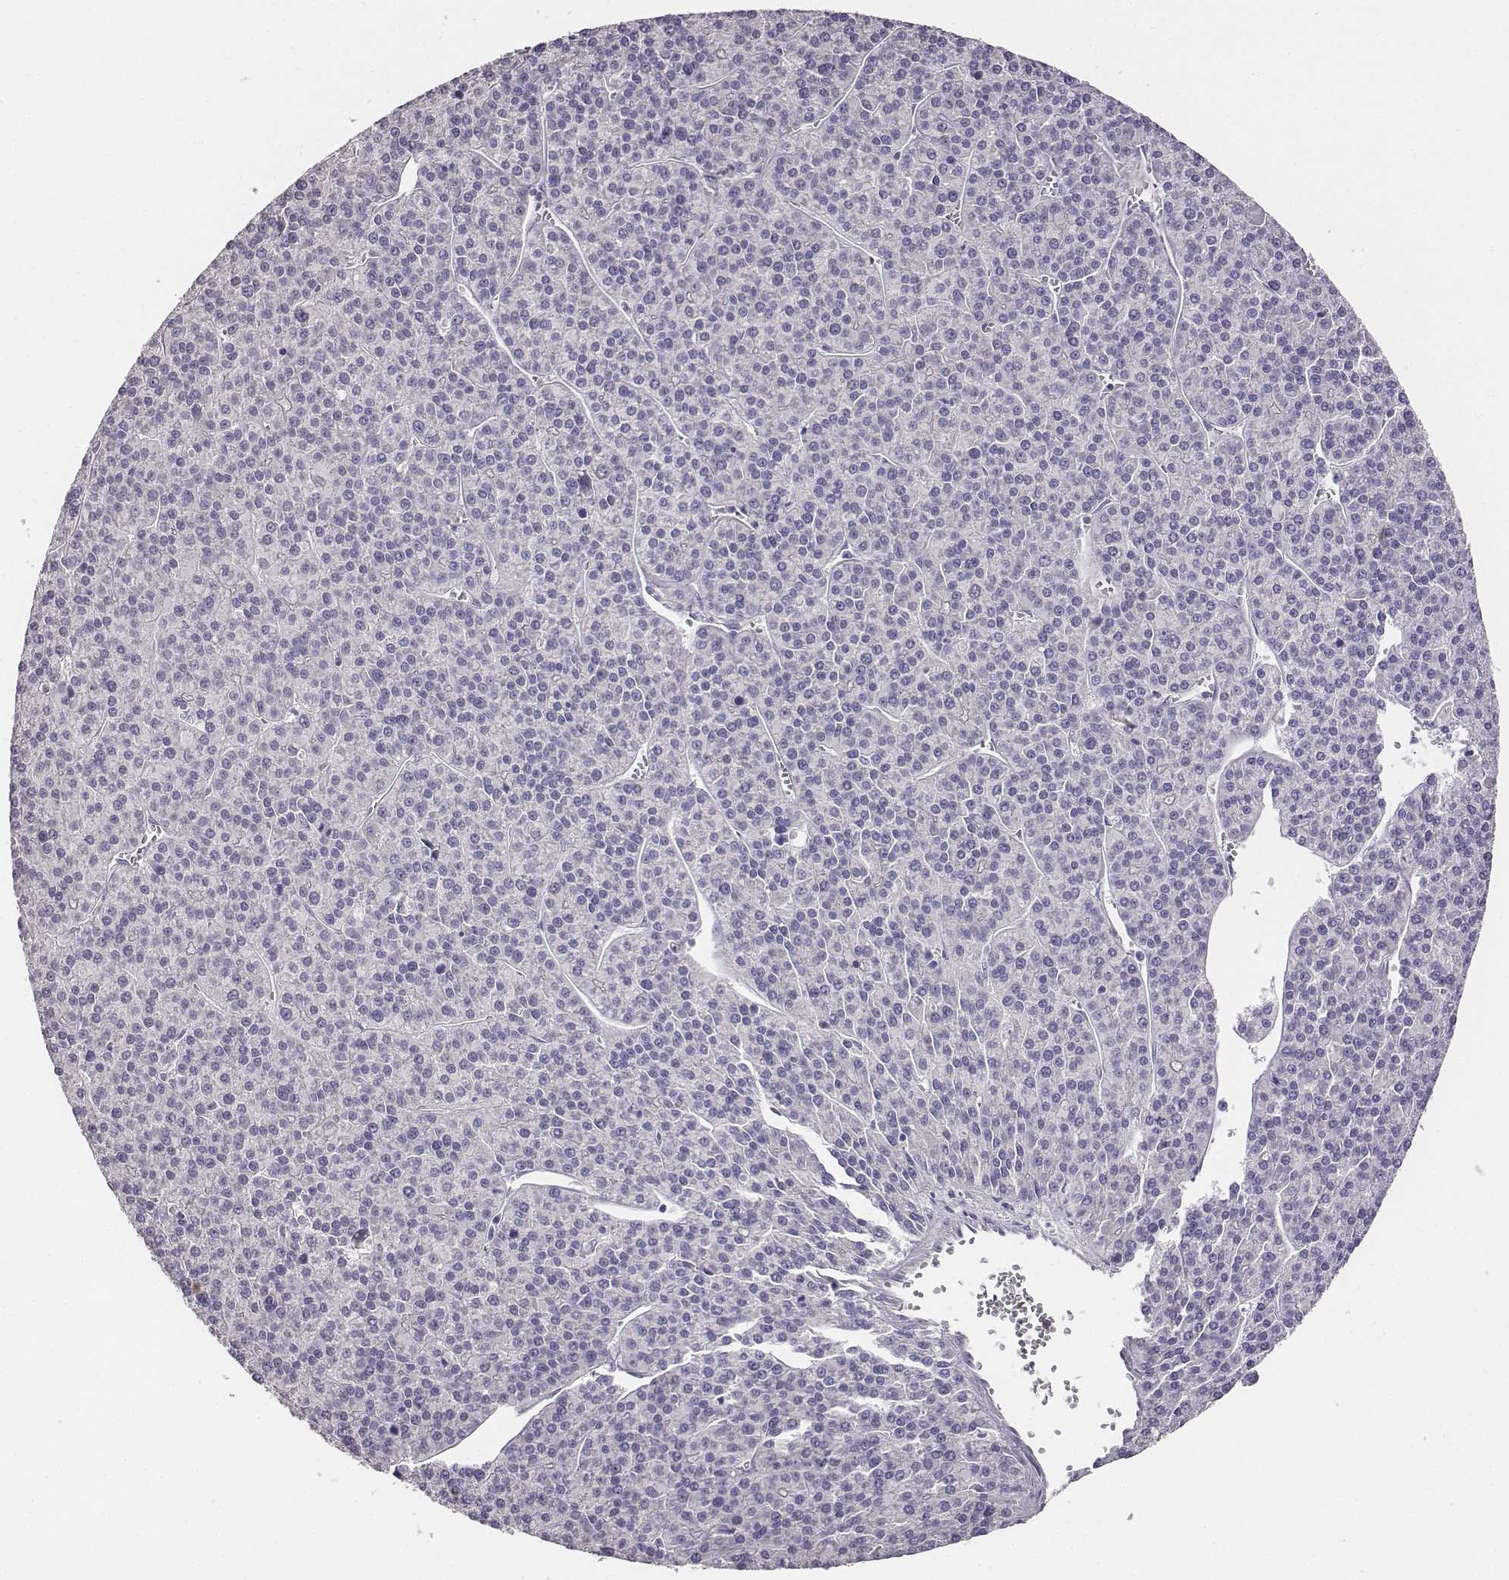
{"staining": {"intensity": "negative", "quantity": "none", "location": "none"}, "tissue": "liver cancer", "cell_type": "Tumor cells", "image_type": "cancer", "snomed": [{"axis": "morphology", "description": "Carcinoma, Hepatocellular, NOS"}, {"axis": "topography", "description": "Liver"}], "caption": "Photomicrograph shows no significant protein staining in tumor cells of liver cancer.", "gene": "ADAM7", "patient": {"sex": "female", "age": 58}}